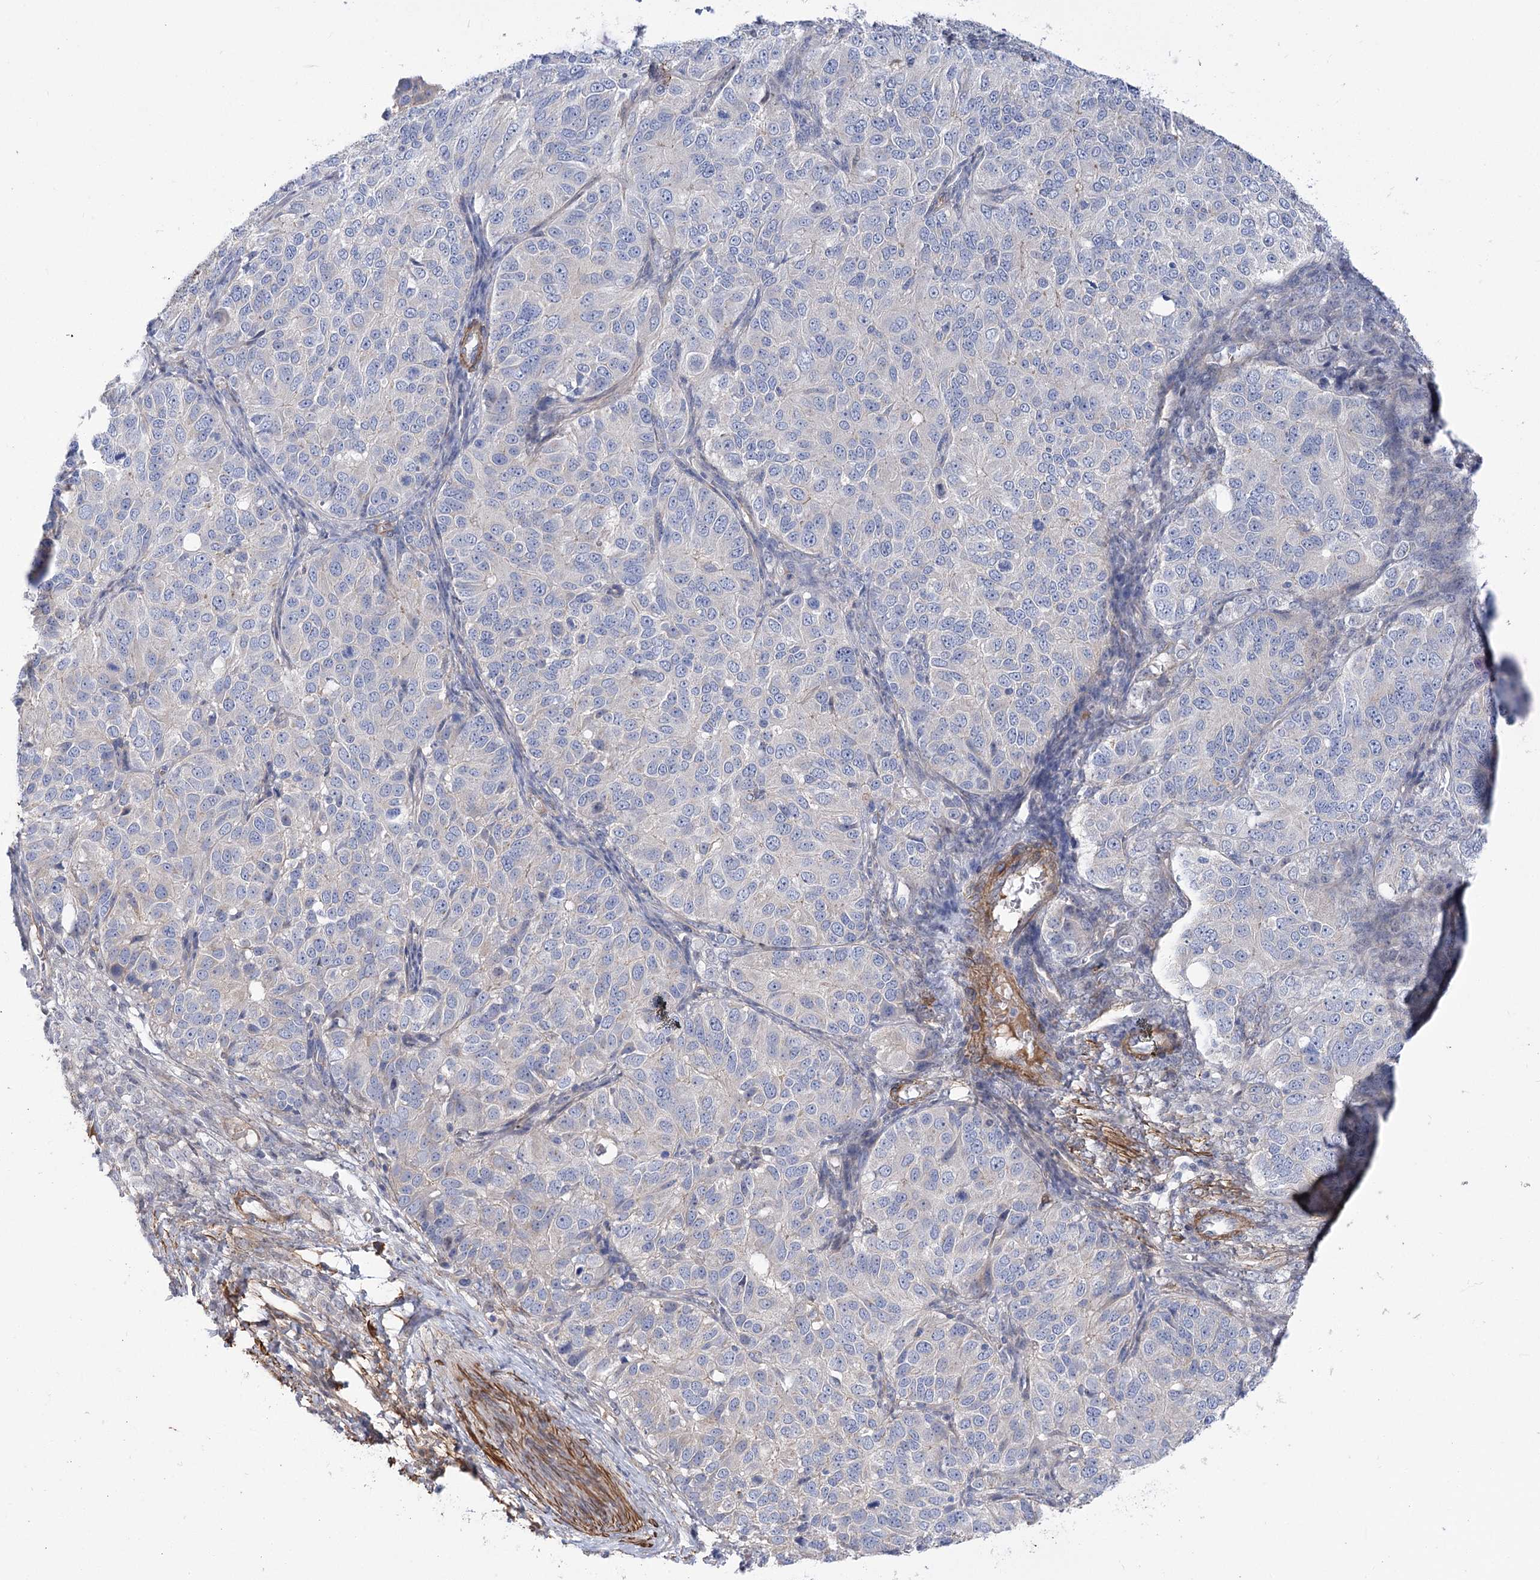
{"staining": {"intensity": "weak", "quantity": "<25%", "location": "cytoplasmic/membranous"}, "tissue": "ovarian cancer", "cell_type": "Tumor cells", "image_type": "cancer", "snomed": [{"axis": "morphology", "description": "Carcinoma, endometroid"}, {"axis": "topography", "description": "Ovary"}], "caption": "Immunohistochemistry photomicrograph of neoplastic tissue: ovarian cancer (endometroid carcinoma) stained with DAB (3,3'-diaminobenzidine) shows no significant protein staining in tumor cells.", "gene": "WASHC3", "patient": {"sex": "female", "age": 51}}